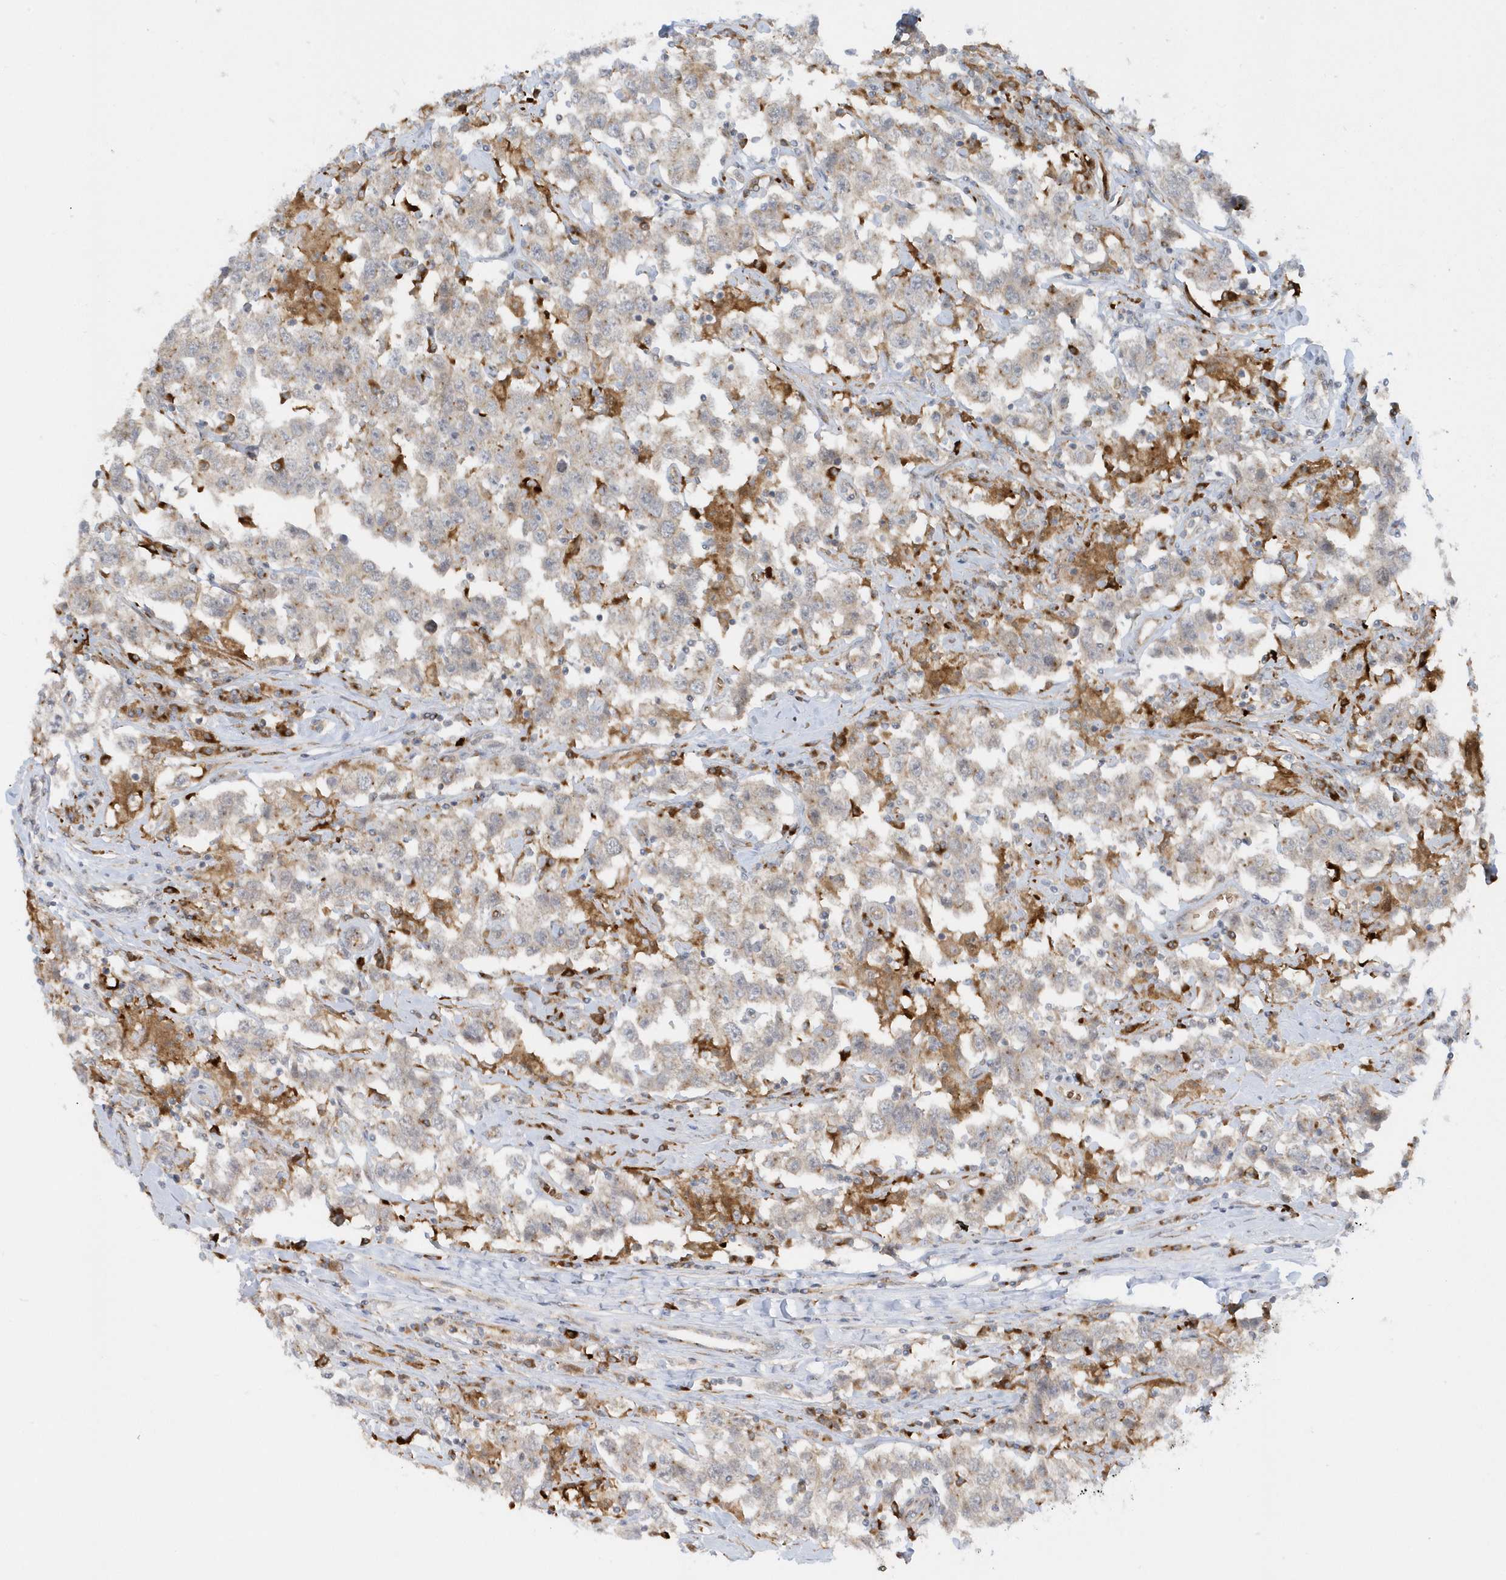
{"staining": {"intensity": "weak", "quantity": ">75%", "location": "cytoplasmic/membranous"}, "tissue": "testis cancer", "cell_type": "Tumor cells", "image_type": "cancer", "snomed": [{"axis": "morphology", "description": "Seminoma, NOS"}, {"axis": "topography", "description": "Testis"}], "caption": "Brown immunohistochemical staining in human testis cancer shows weak cytoplasmic/membranous staining in about >75% of tumor cells.", "gene": "RPP40", "patient": {"sex": "male", "age": 41}}